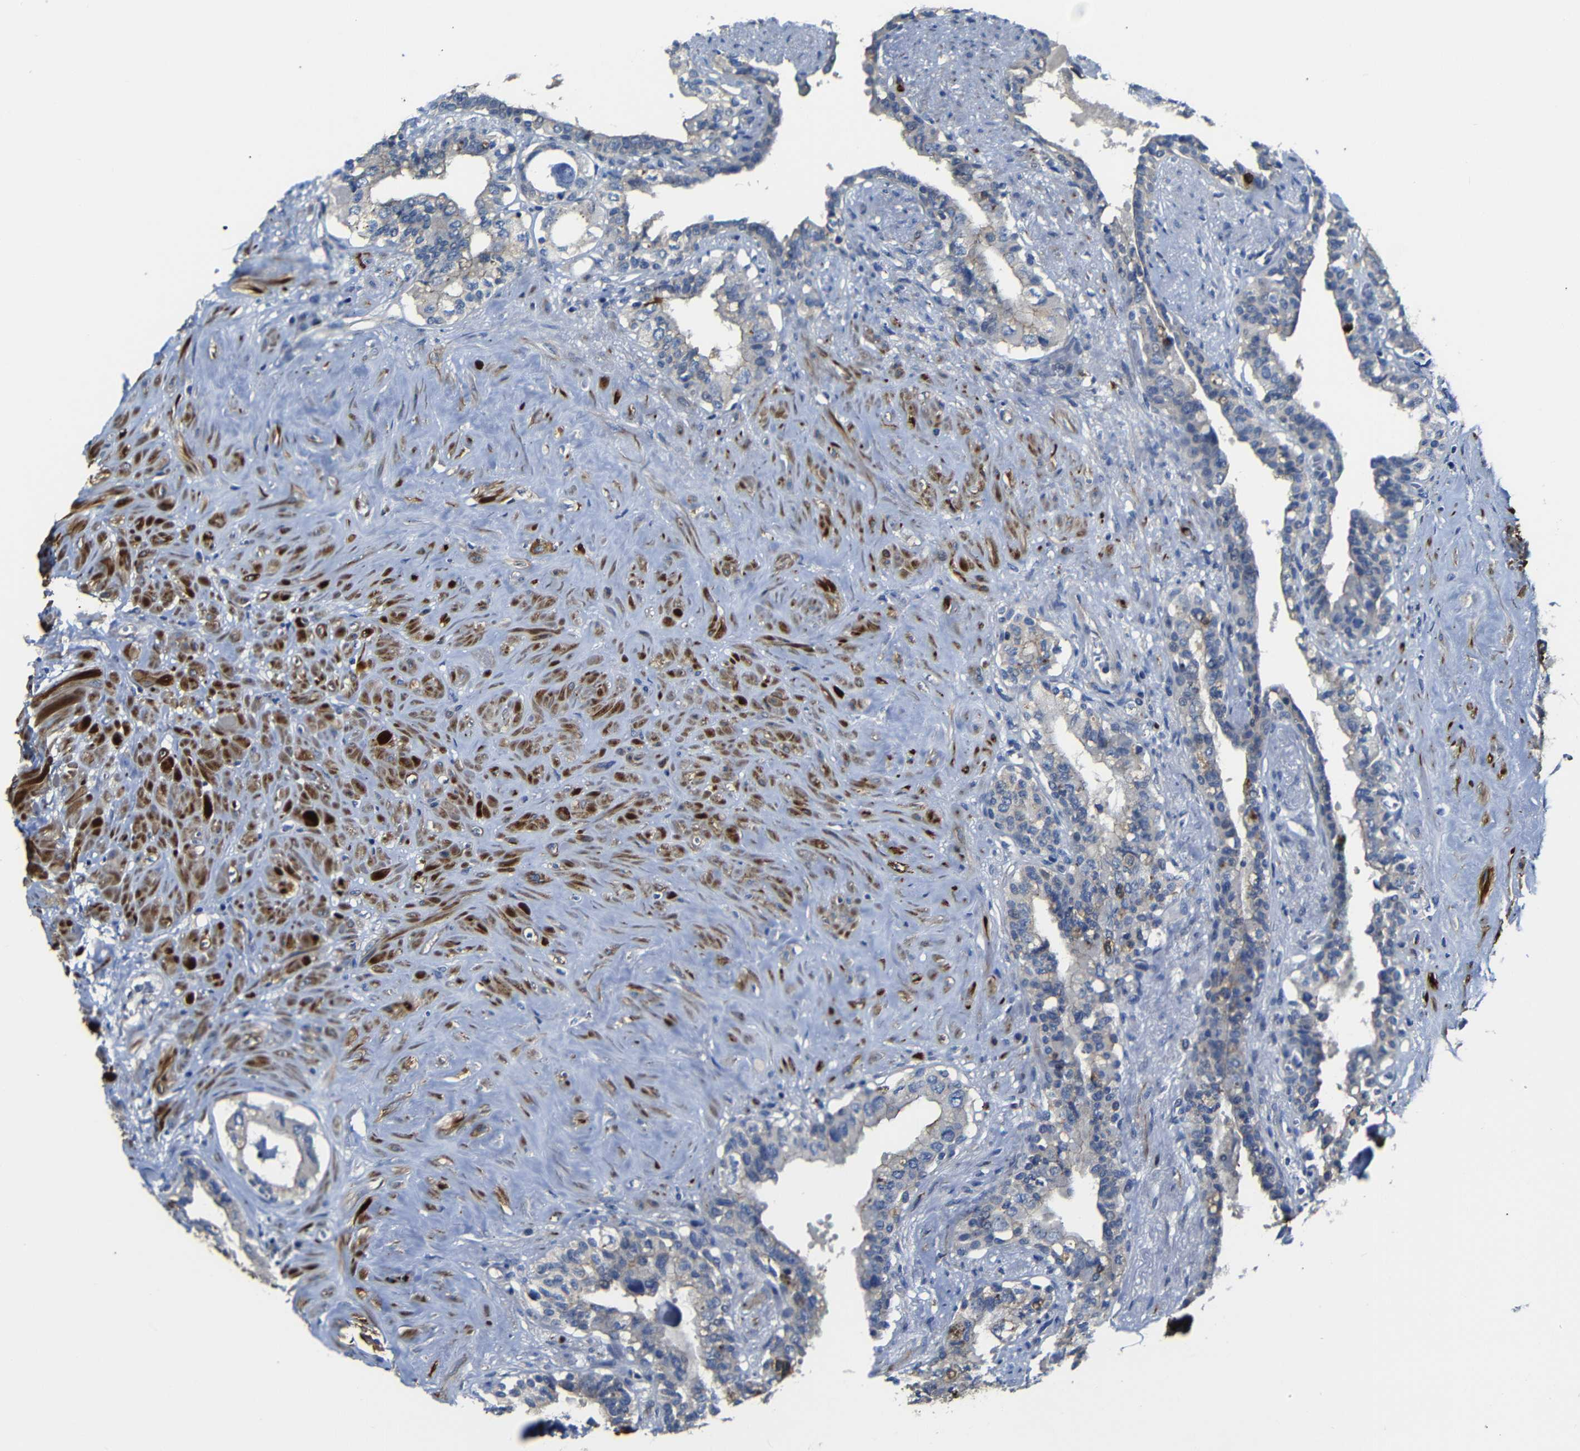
{"staining": {"intensity": "negative", "quantity": "none", "location": "none"}, "tissue": "seminal vesicle", "cell_type": "Glandular cells", "image_type": "normal", "snomed": [{"axis": "morphology", "description": "Normal tissue, NOS"}, {"axis": "topography", "description": "Seminal veicle"}], "caption": "Immunohistochemistry (IHC) micrograph of benign seminal vesicle: seminal vesicle stained with DAB exhibits no significant protein expression in glandular cells.", "gene": "AFDN", "patient": {"sex": "male", "age": 63}}